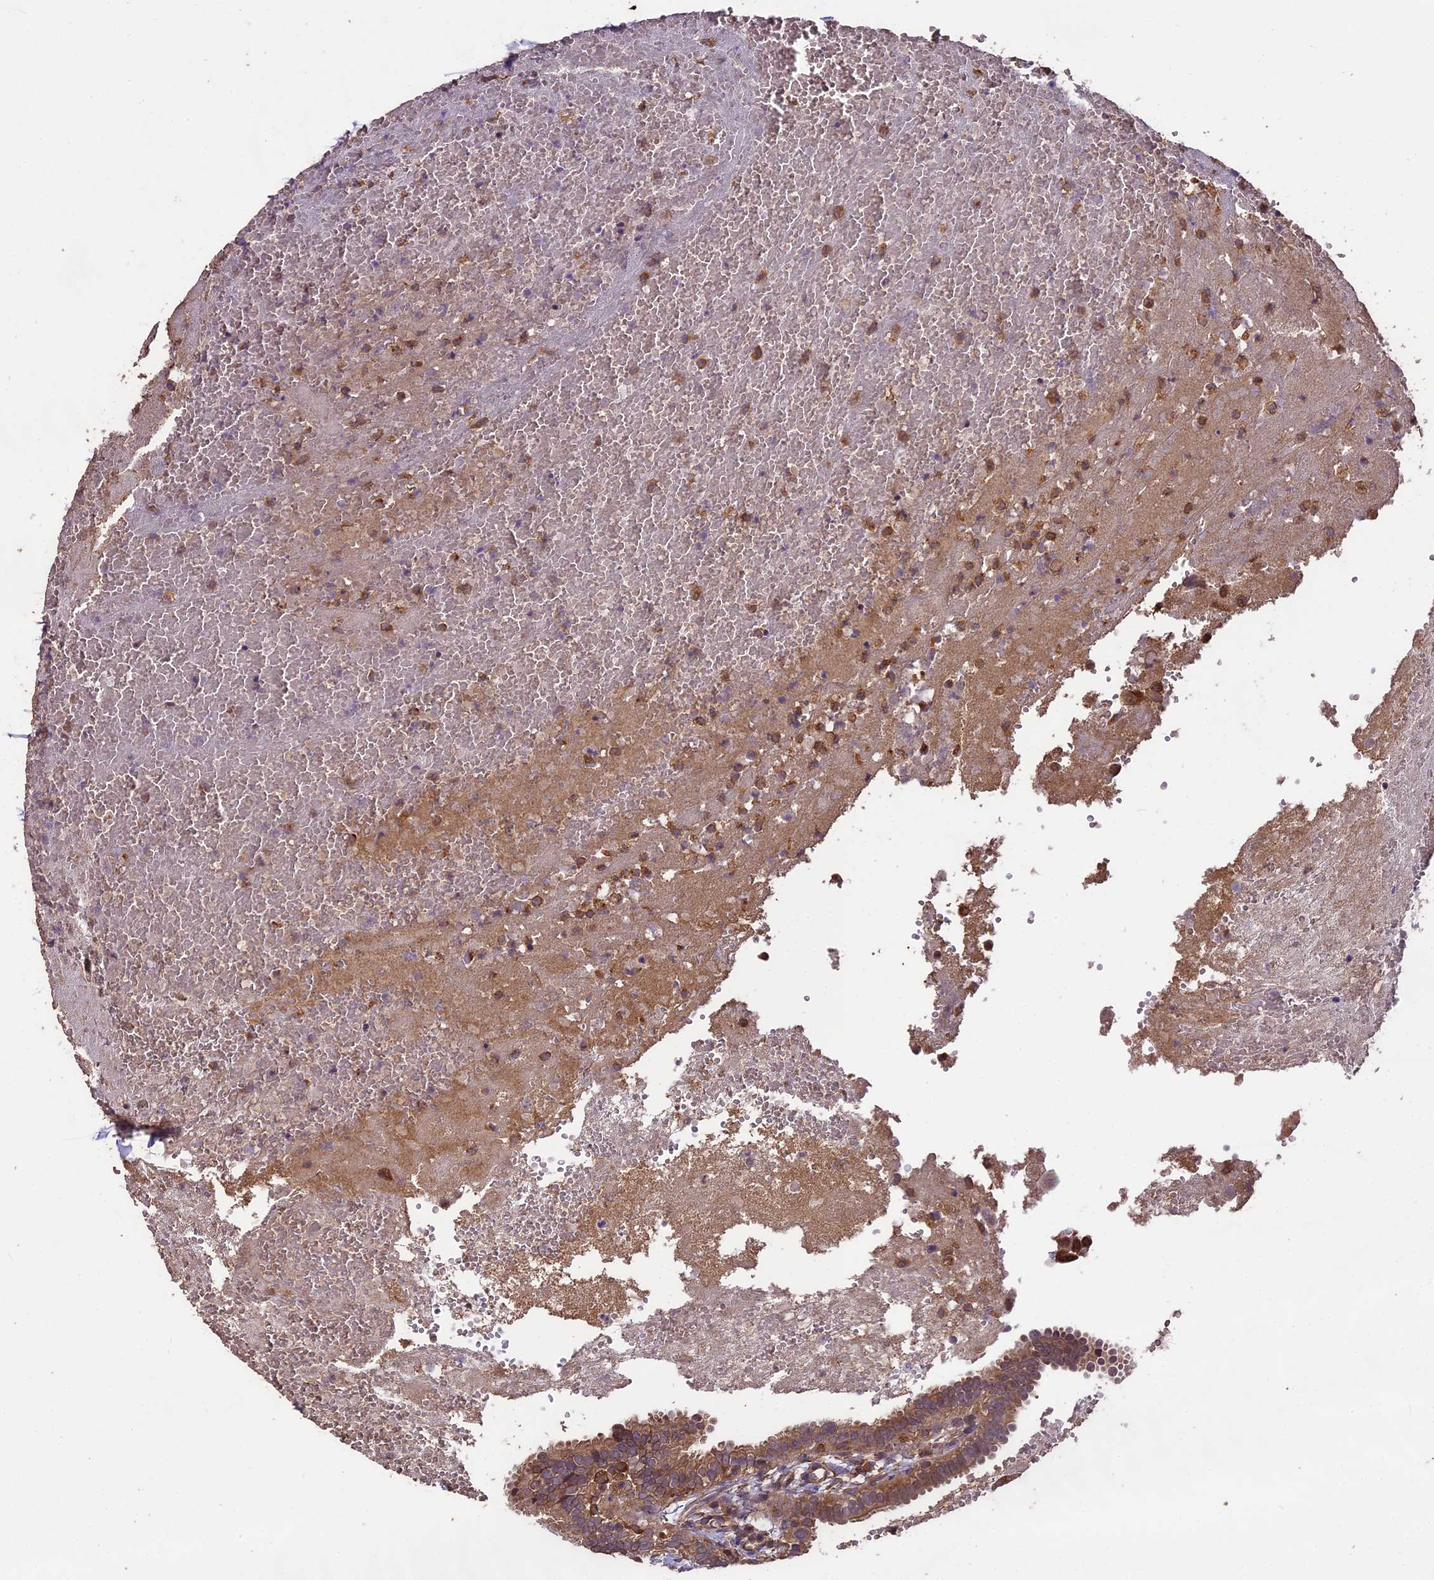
{"staining": {"intensity": "moderate", "quantity": ">75%", "location": "cytoplasmic/membranous"}, "tissue": "fallopian tube", "cell_type": "Glandular cells", "image_type": "normal", "snomed": [{"axis": "morphology", "description": "Normal tissue, NOS"}, {"axis": "topography", "description": "Fallopian tube"}, {"axis": "topography", "description": "Placenta"}], "caption": "Brown immunohistochemical staining in benign human fallopian tube displays moderate cytoplasmic/membranous staining in approximately >75% of glandular cells.", "gene": "TTLL10", "patient": {"sex": "female", "age": 34}}